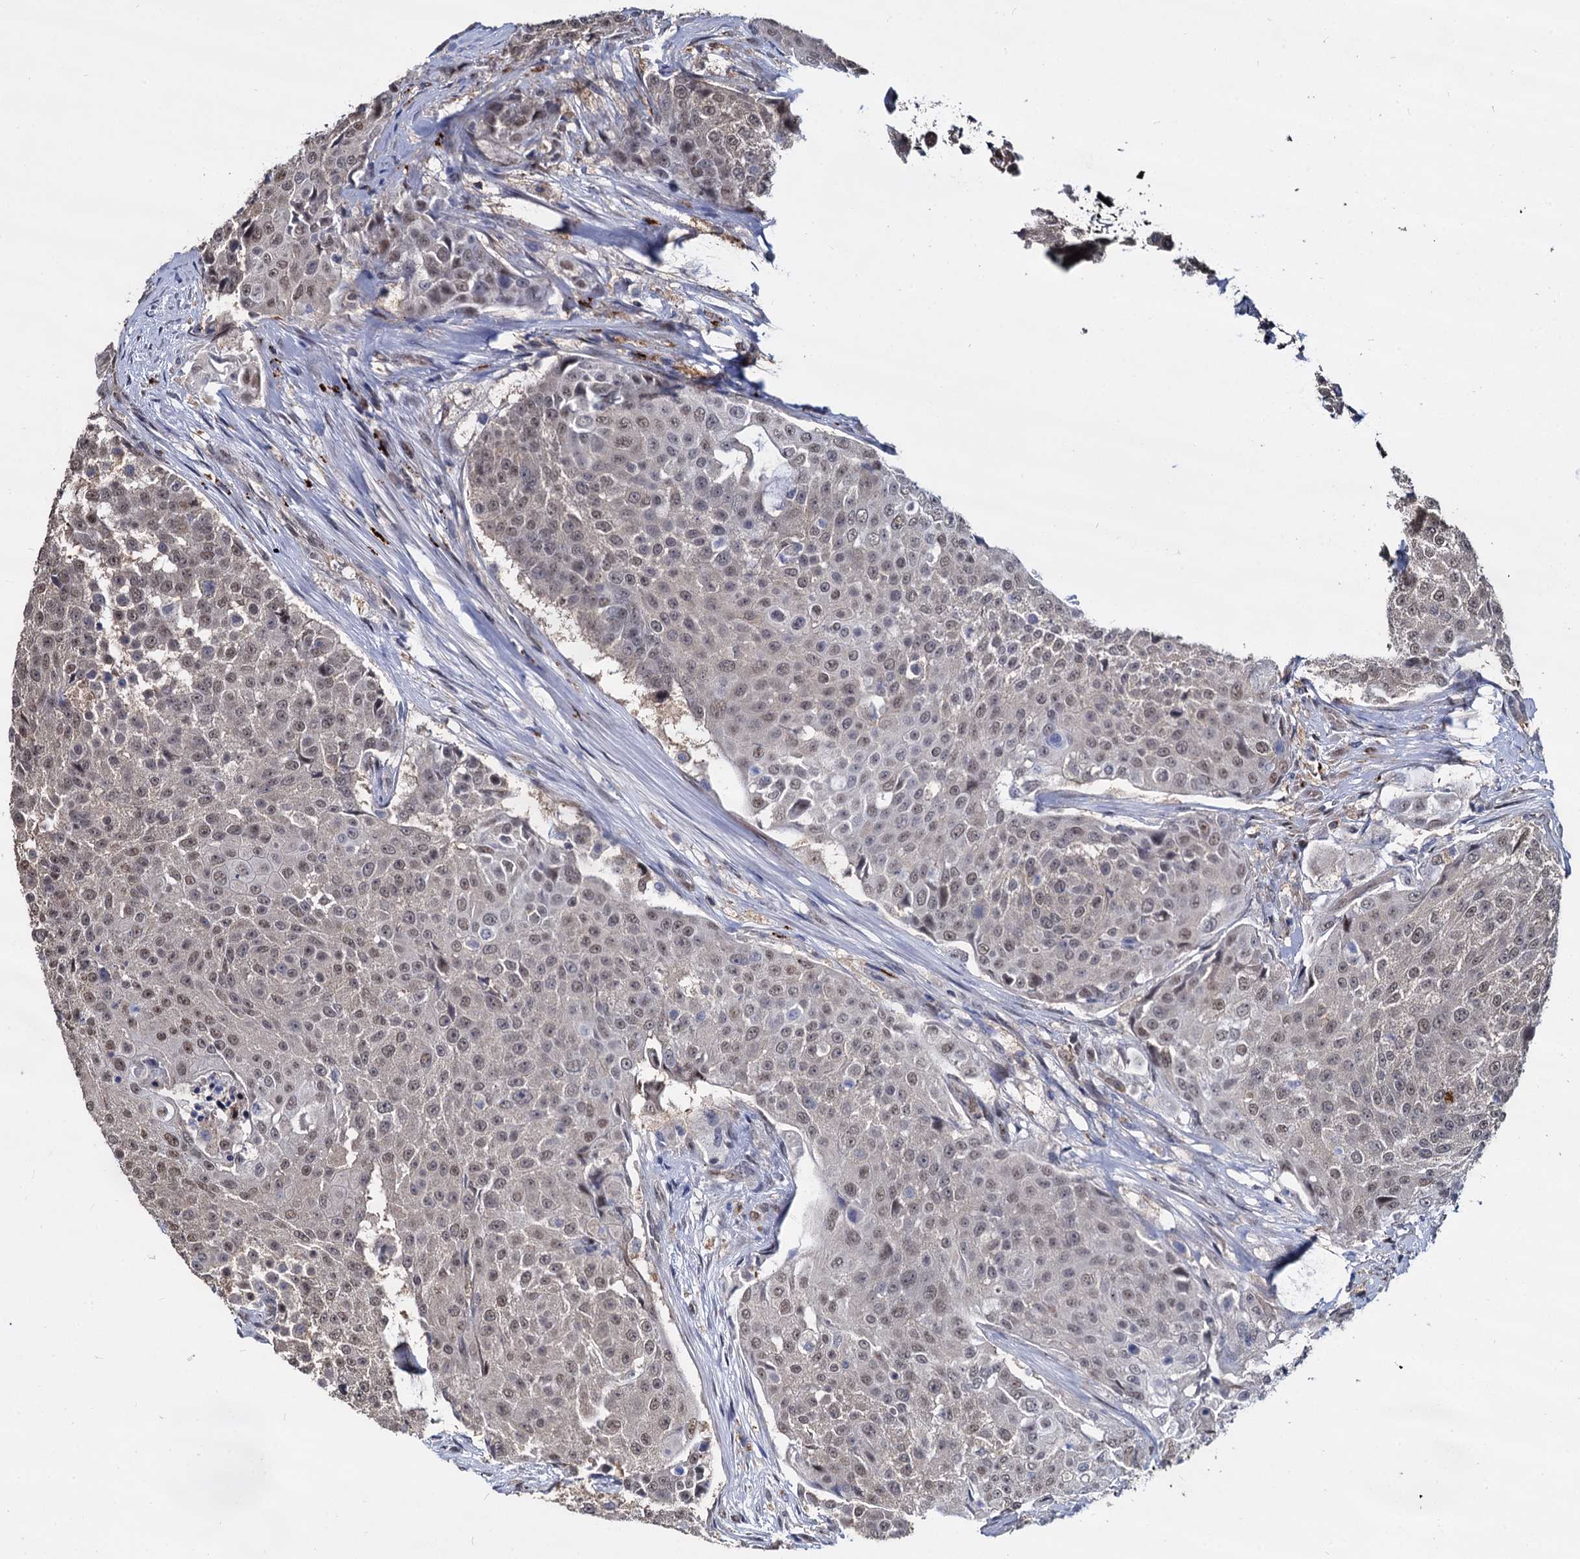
{"staining": {"intensity": "weak", "quantity": ">75%", "location": "nuclear"}, "tissue": "urothelial cancer", "cell_type": "Tumor cells", "image_type": "cancer", "snomed": [{"axis": "morphology", "description": "Urothelial carcinoma, High grade"}, {"axis": "topography", "description": "Urinary bladder"}], "caption": "High-power microscopy captured an IHC photomicrograph of urothelial carcinoma (high-grade), revealing weak nuclear staining in about >75% of tumor cells.", "gene": "PSMD4", "patient": {"sex": "female", "age": 63}}